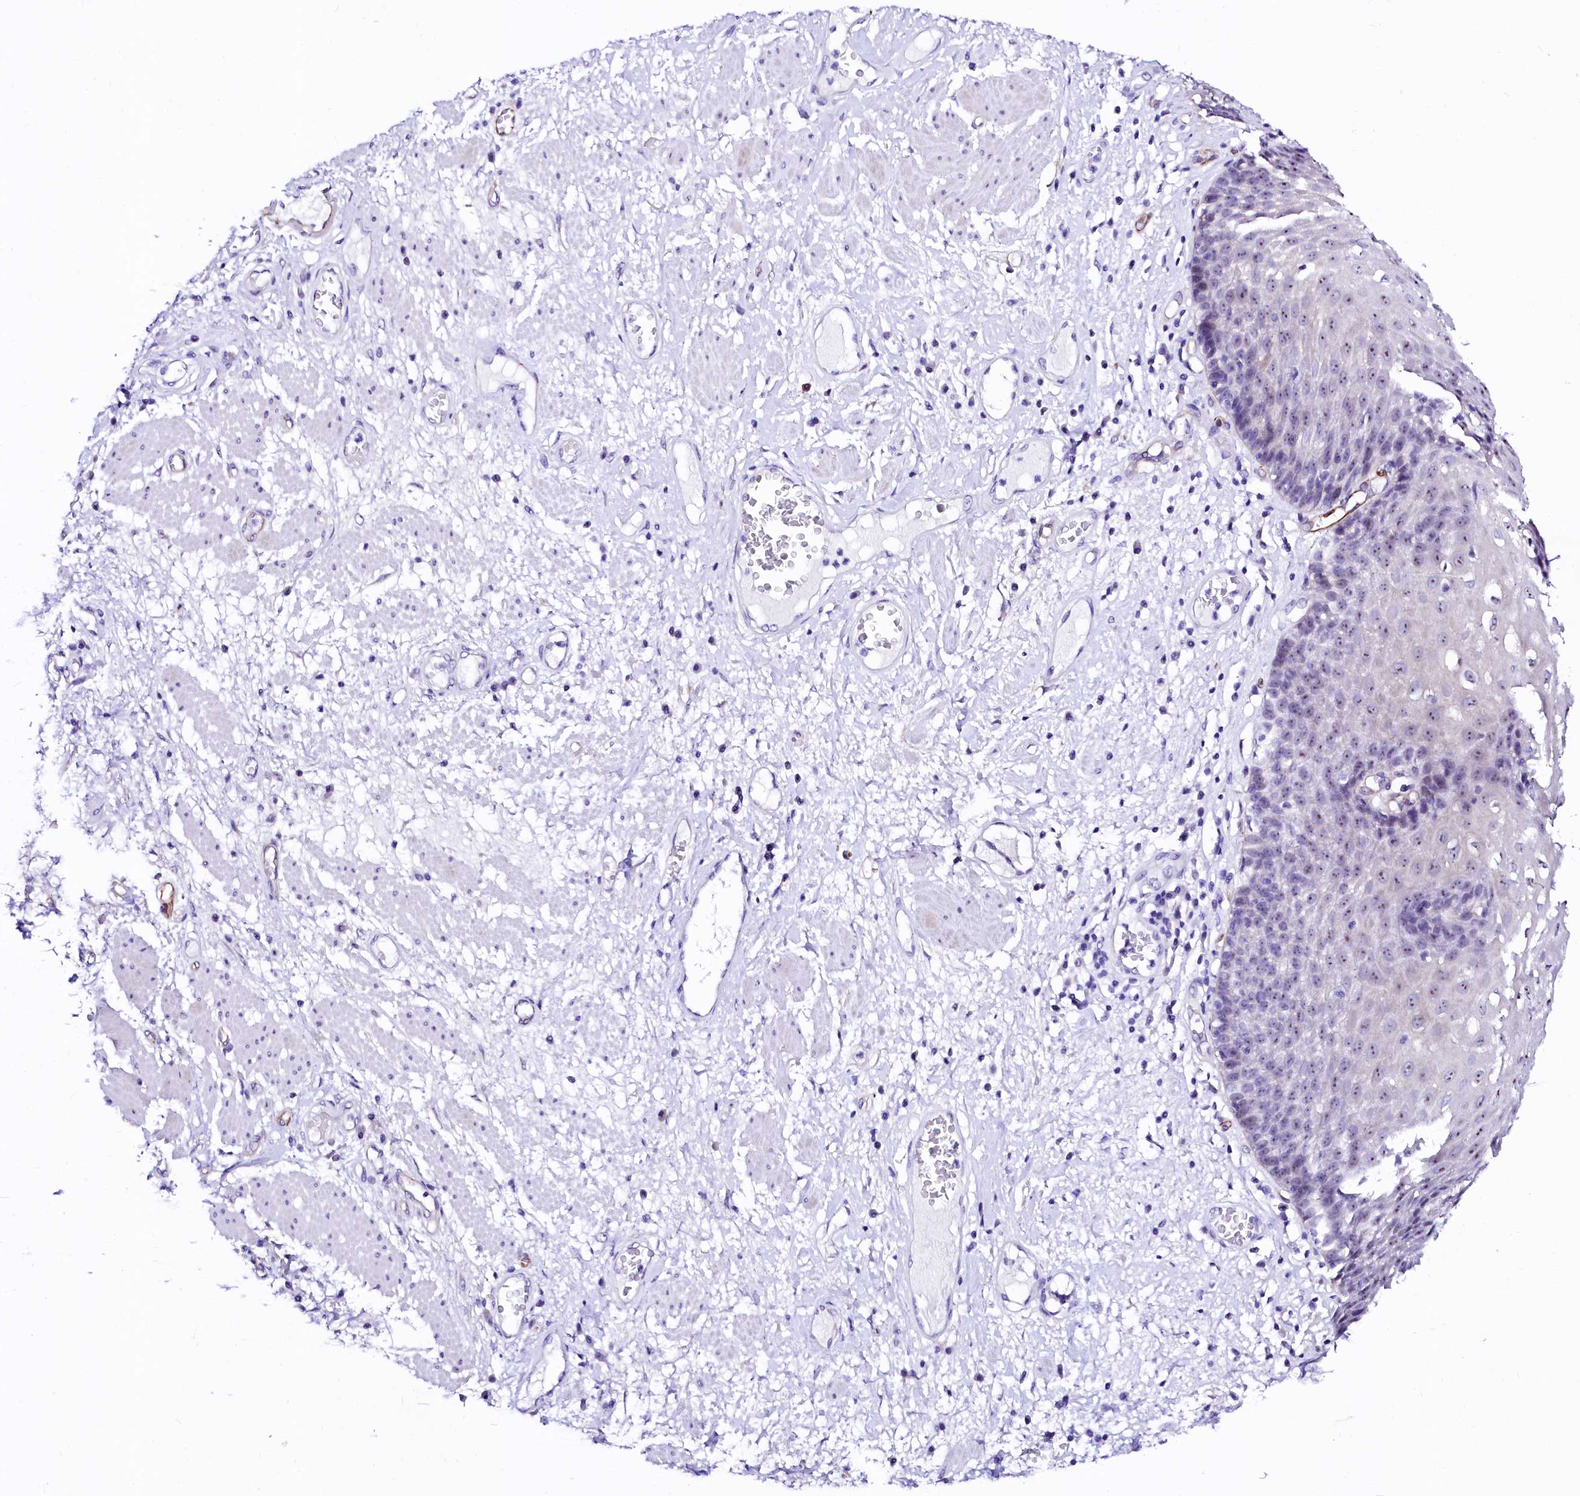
{"staining": {"intensity": "moderate", "quantity": "<25%", "location": "nuclear"}, "tissue": "esophagus", "cell_type": "Squamous epithelial cells", "image_type": "normal", "snomed": [{"axis": "morphology", "description": "Normal tissue, NOS"}, {"axis": "morphology", "description": "Adenocarcinoma, NOS"}, {"axis": "topography", "description": "Esophagus"}], "caption": "Squamous epithelial cells exhibit low levels of moderate nuclear staining in about <25% of cells in normal human esophagus.", "gene": "SFR1", "patient": {"sex": "male", "age": 62}}